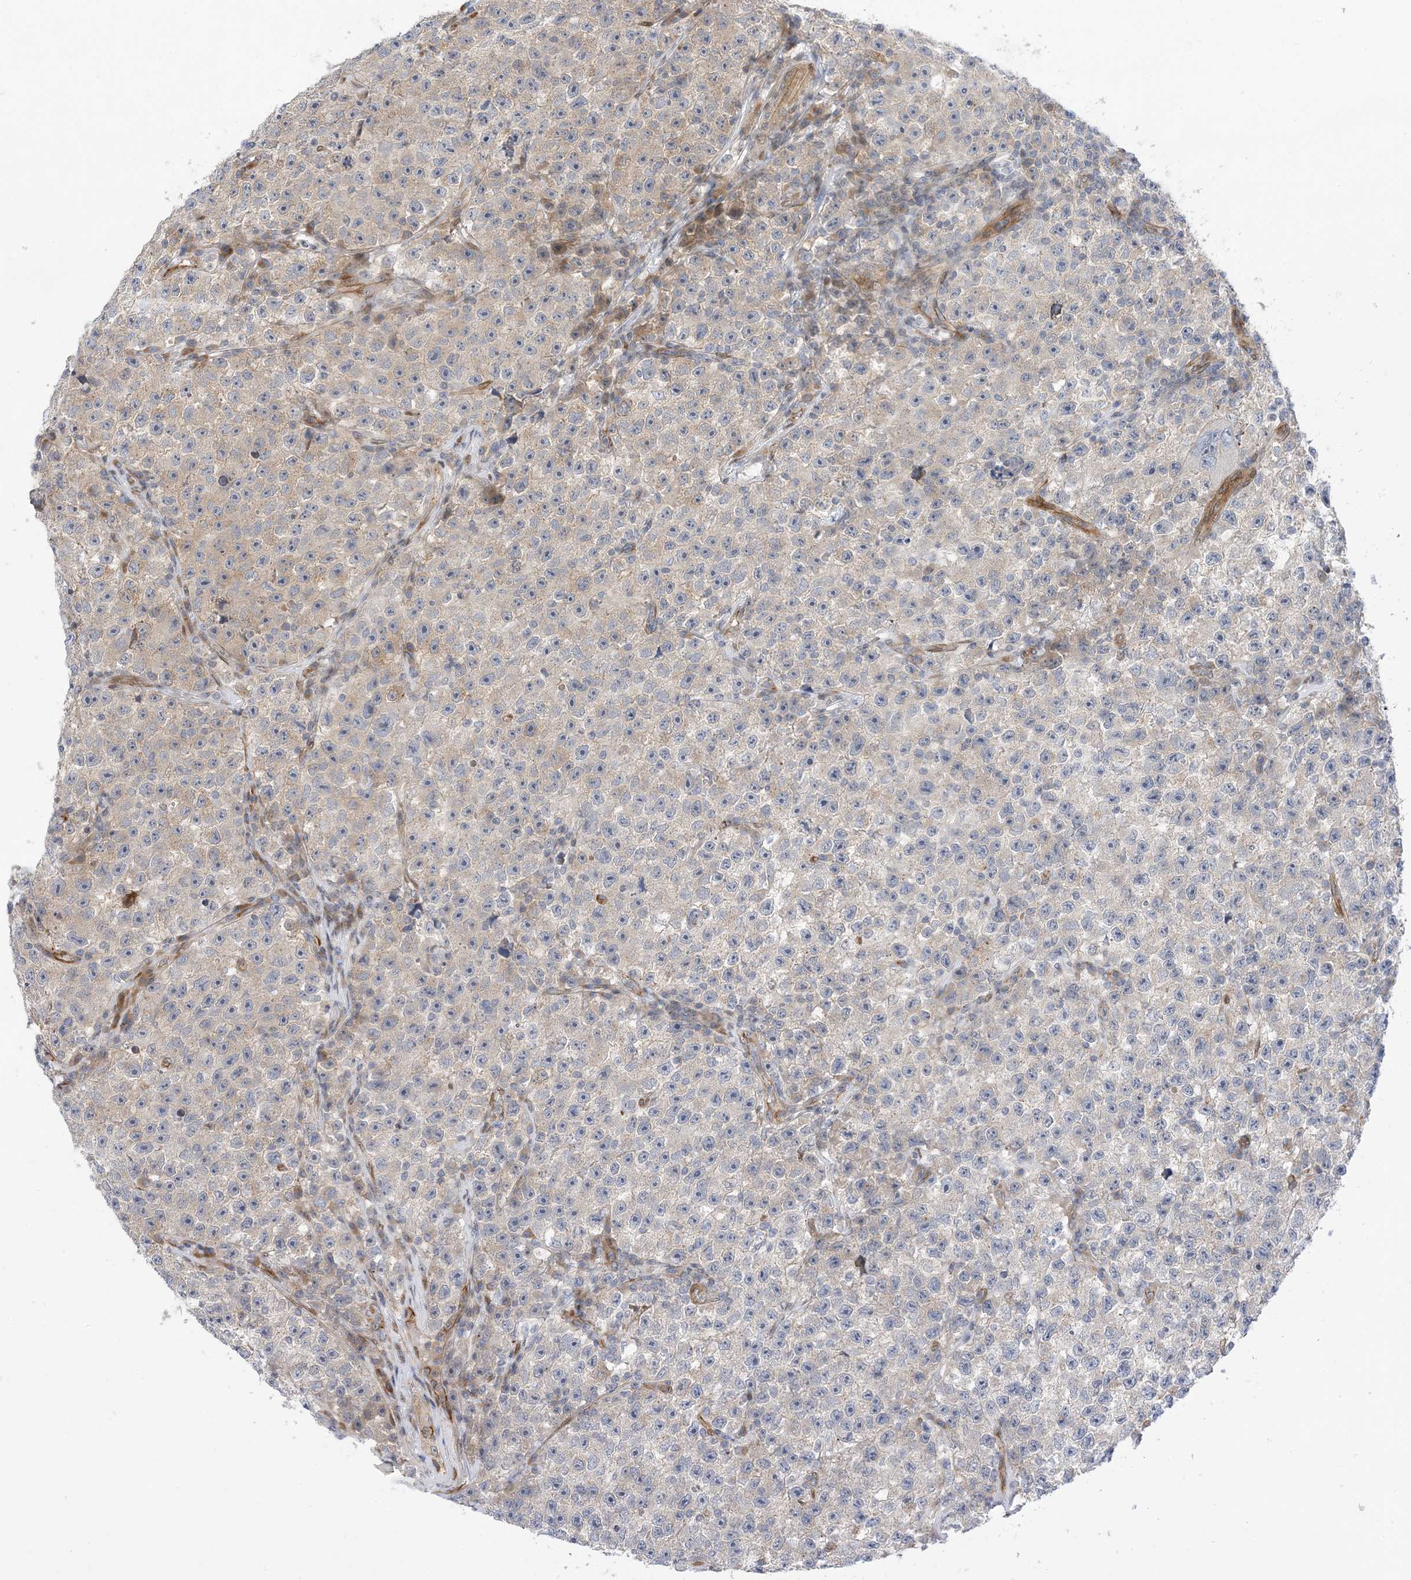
{"staining": {"intensity": "weak", "quantity": "<25%", "location": "cytoplasmic/membranous"}, "tissue": "testis cancer", "cell_type": "Tumor cells", "image_type": "cancer", "snomed": [{"axis": "morphology", "description": "Seminoma, NOS"}, {"axis": "topography", "description": "Testis"}], "caption": "This is an immunohistochemistry (IHC) image of human testis cancer. There is no staining in tumor cells.", "gene": "TYSND1", "patient": {"sex": "male", "age": 22}}